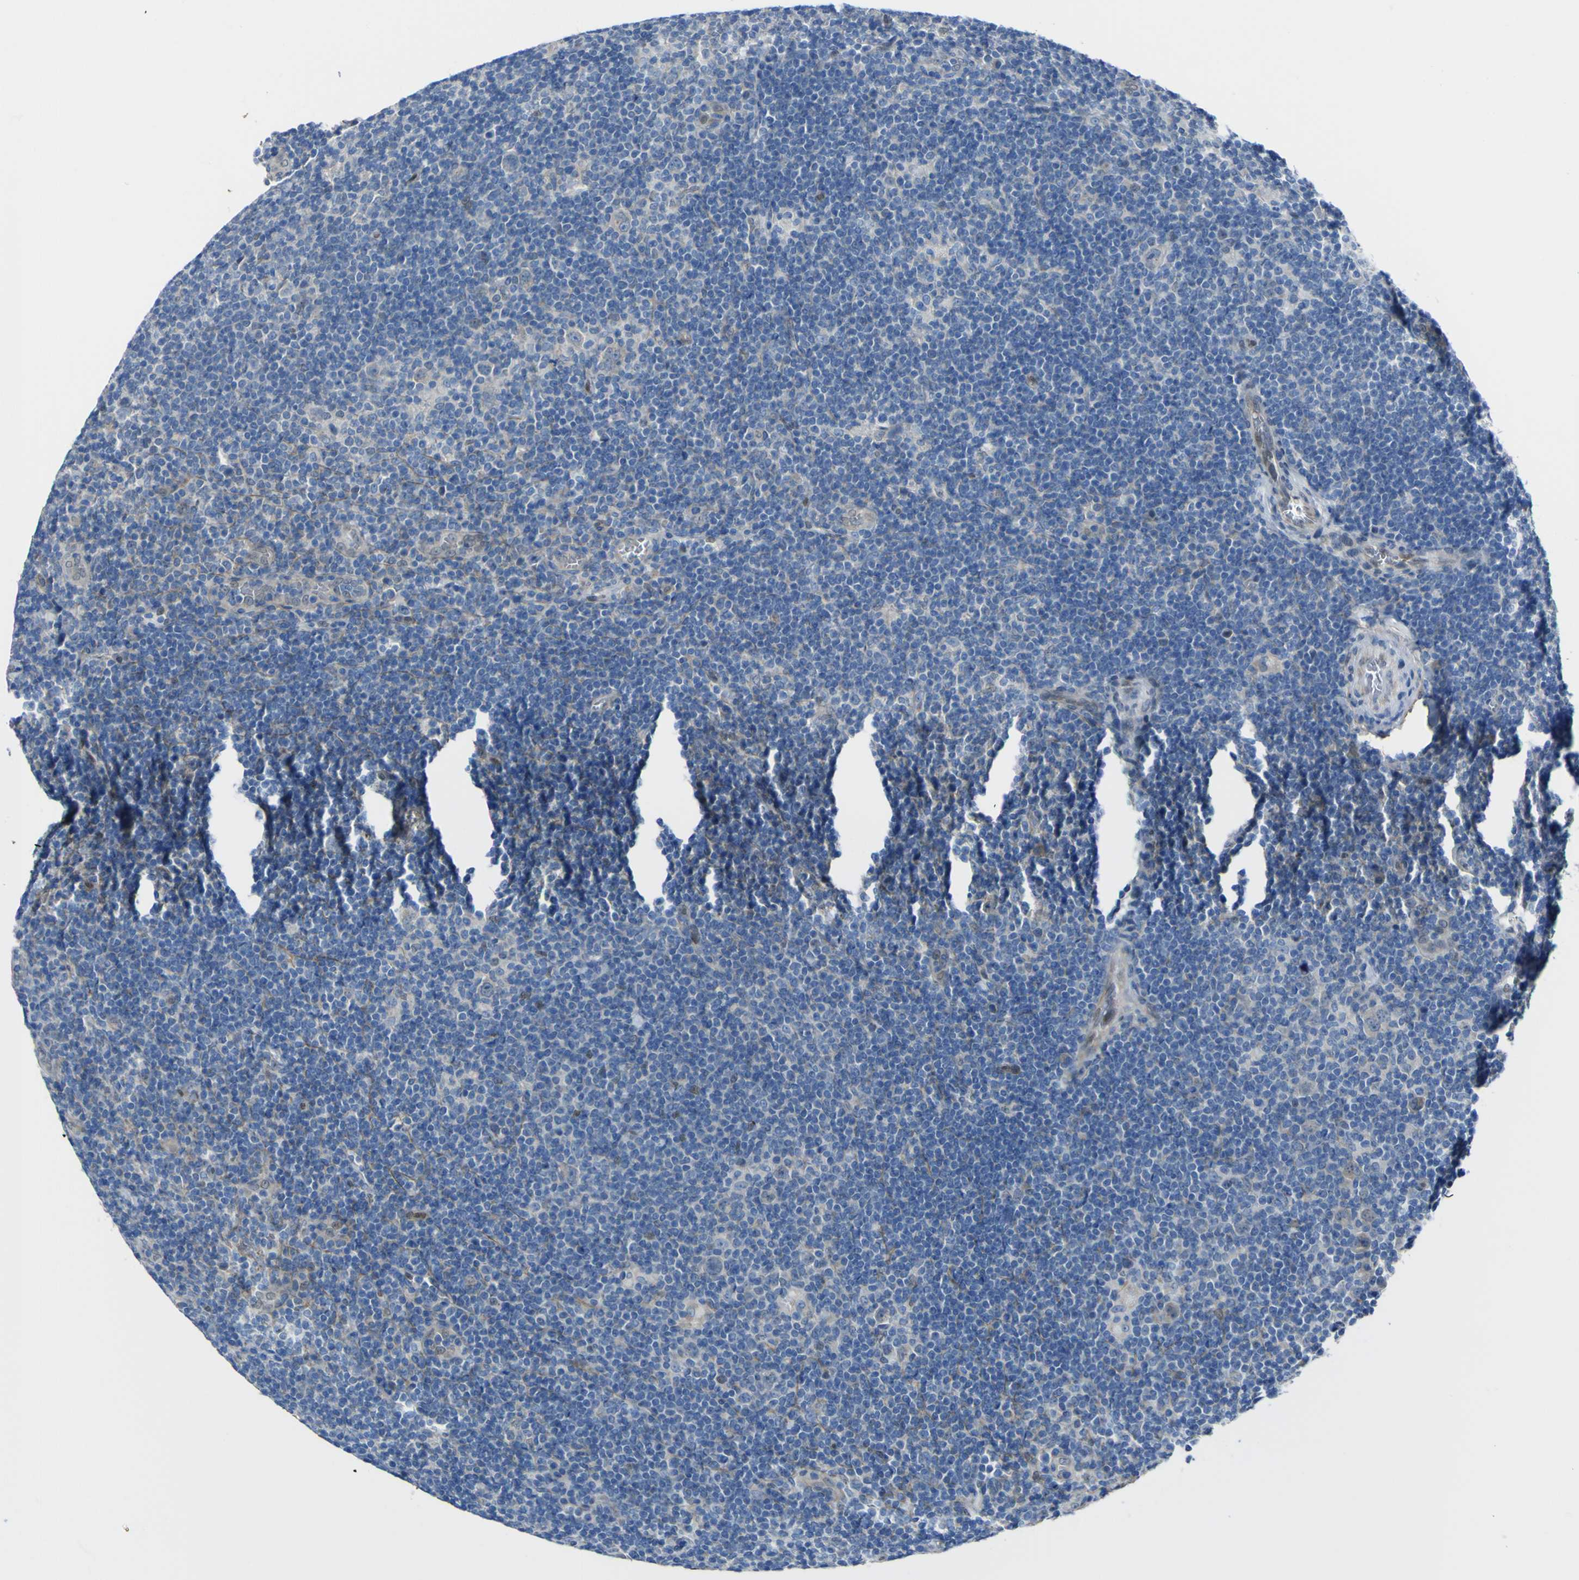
{"staining": {"intensity": "weak", "quantity": ">75%", "location": "cytoplasmic/membranous"}, "tissue": "lymphoma", "cell_type": "Tumor cells", "image_type": "cancer", "snomed": [{"axis": "morphology", "description": "Hodgkin's disease, NOS"}, {"axis": "topography", "description": "Lymph node"}], "caption": "The histopathology image displays immunohistochemical staining of lymphoma. There is weak cytoplasmic/membranous positivity is identified in about >75% of tumor cells. (DAB IHC with brightfield microscopy, high magnification).", "gene": "LRRN1", "patient": {"sex": "female", "age": 57}}